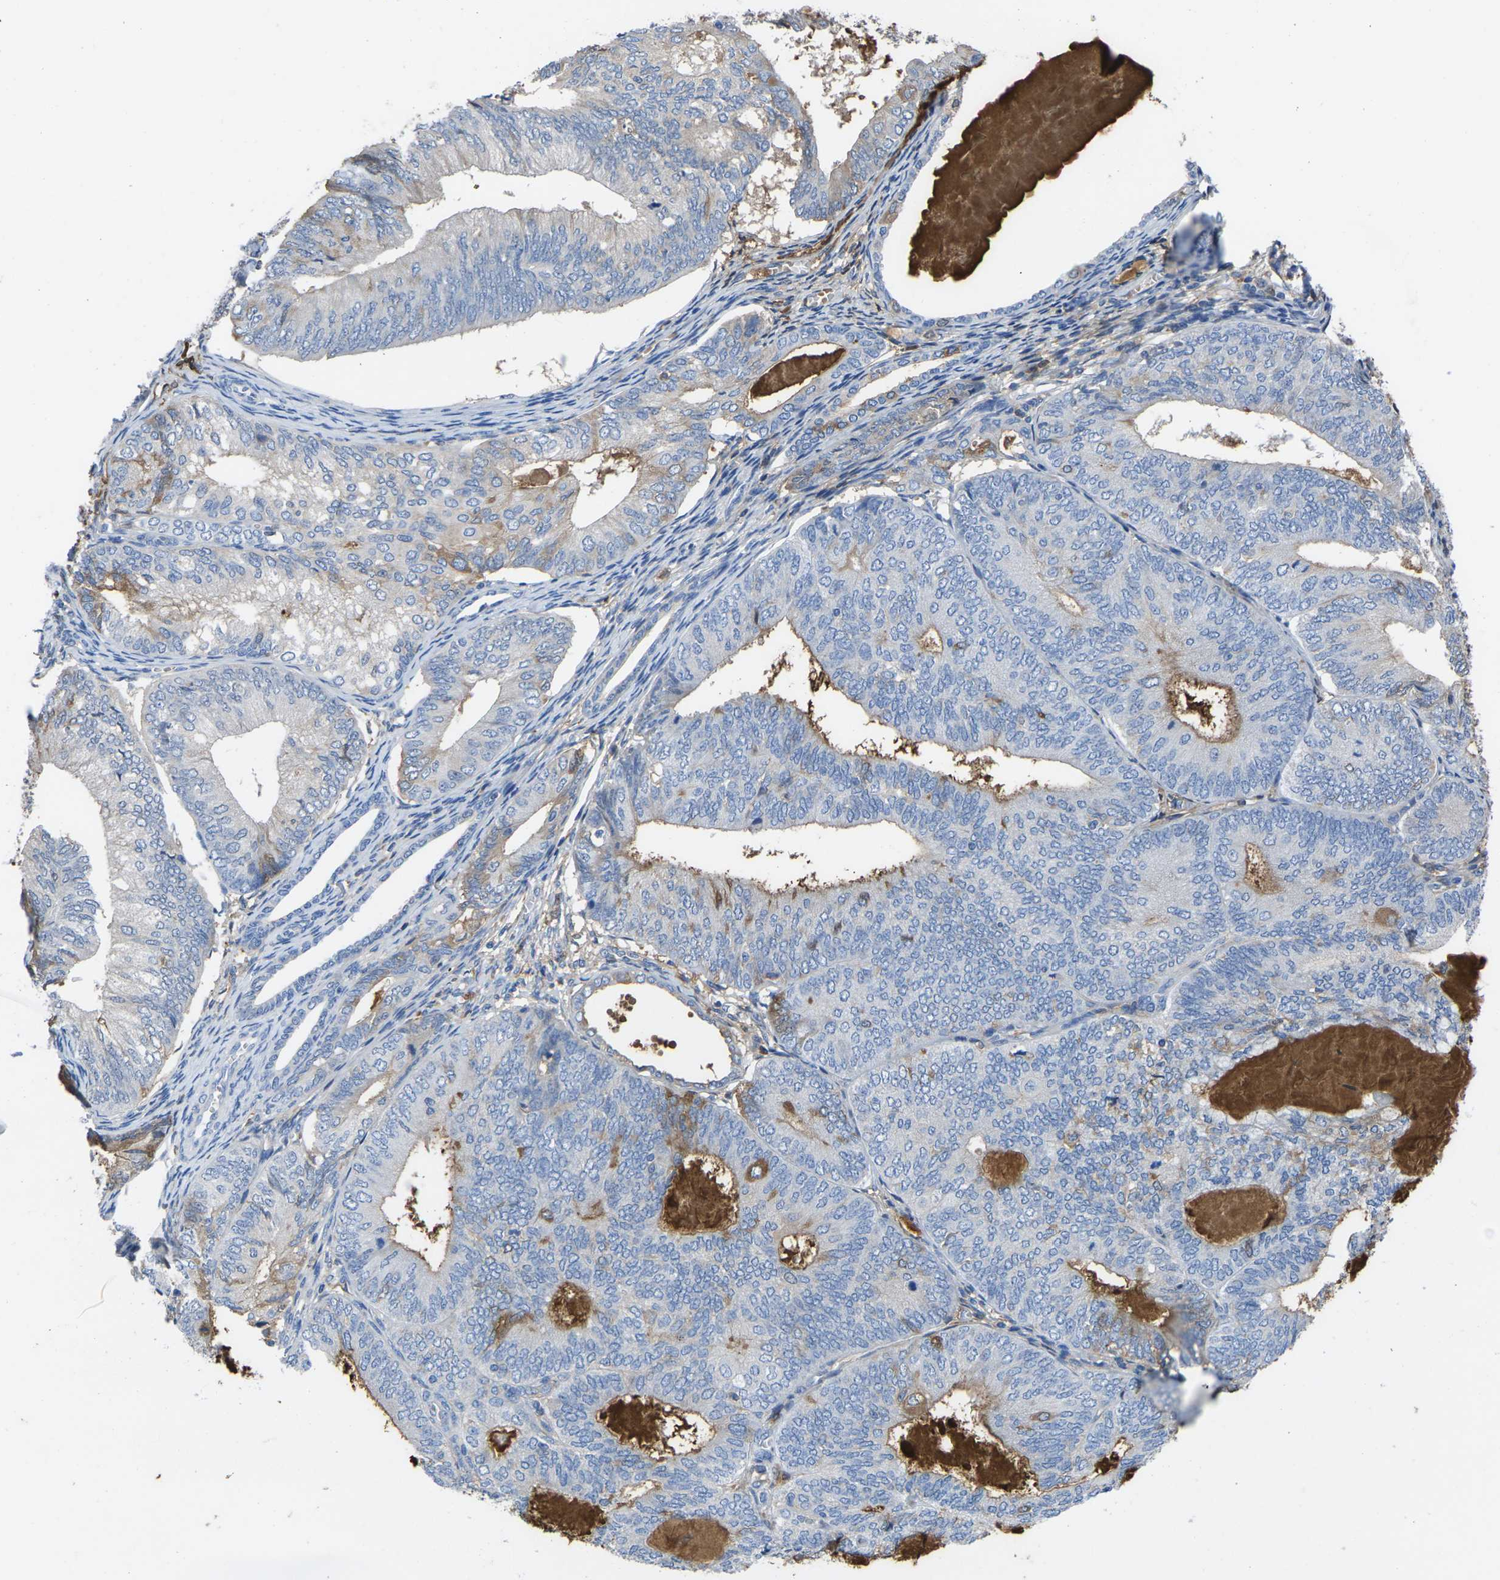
{"staining": {"intensity": "moderate", "quantity": "<25%", "location": "cytoplasmic/membranous"}, "tissue": "endometrial cancer", "cell_type": "Tumor cells", "image_type": "cancer", "snomed": [{"axis": "morphology", "description": "Adenocarcinoma, NOS"}, {"axis": "topography", "description": "Endometrium"}], "caption": "About <25% of tumor cells in human endometrial adenocarcinoma display moderate cytoplasmic/membranous protein positivity as visualized by brown immunohistochemical staining.", "gene": "GREM2", "patient": {"sex": "female", "age": 81}}